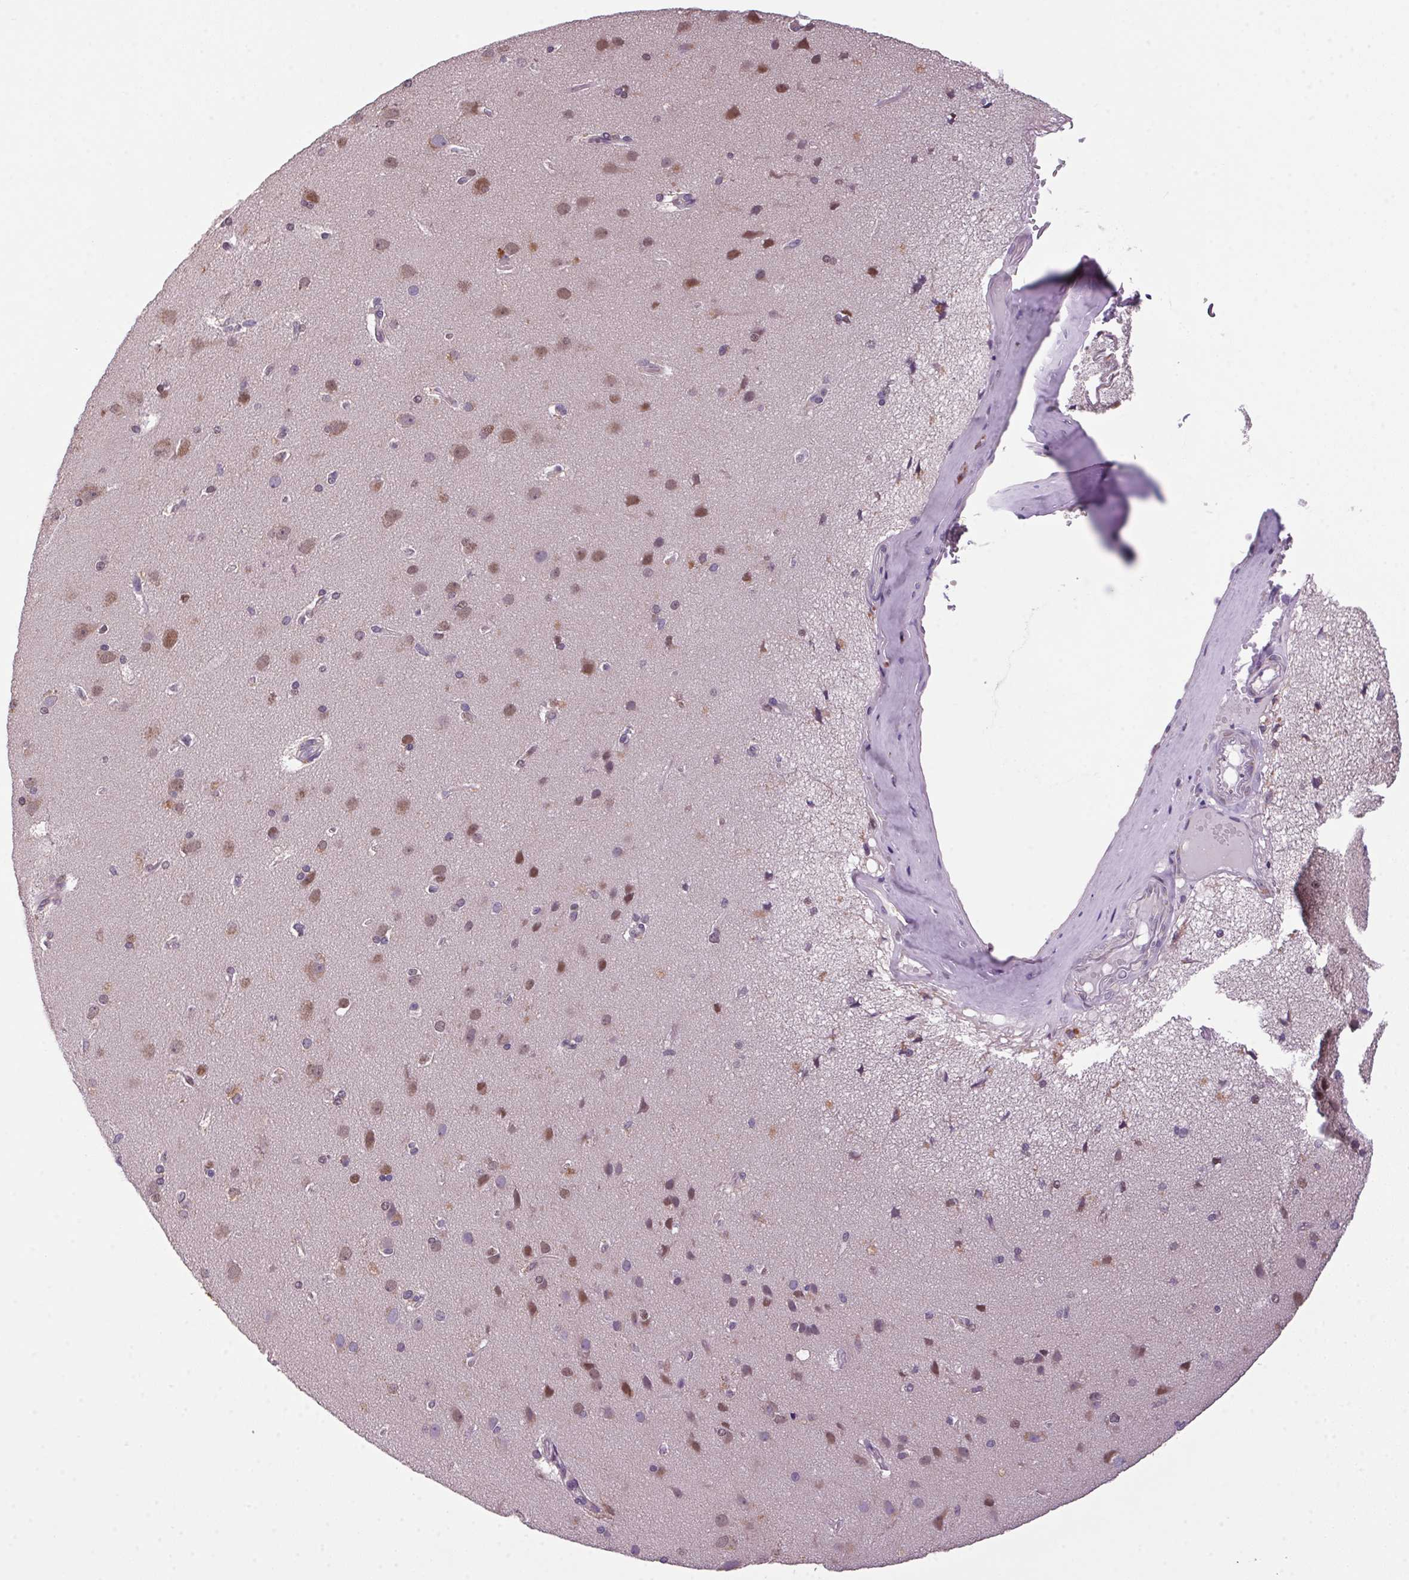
{"staining": {"intensity": "negative", "quantity": "none", "location": "none"}, "tissue": "cerebral cortex", "cell_type": "Endothelial cells", "image_type": "normal", "snomed": [{"axis": "morphology", "description": "Normal tissue, NOS"}, {"axis": "morphology", "description": "Glioma, malignant, High grade"}, {"axis": "topography", "description": "Cerebral cortex"}], "caption": "High magnification brightfield microscopy of benign cerebral cortex stained with DAB (3,3'-diaminobenzidine) (brown) and counterstained with hematoxylin (blue): endothelial cells show no significant staining. The staining is performed using DAB brown chromogen with nuclei counter-stained in using hematoxylin.", "gene": "AKR1E2", "patient": {"sex": "male", "age": 71}}